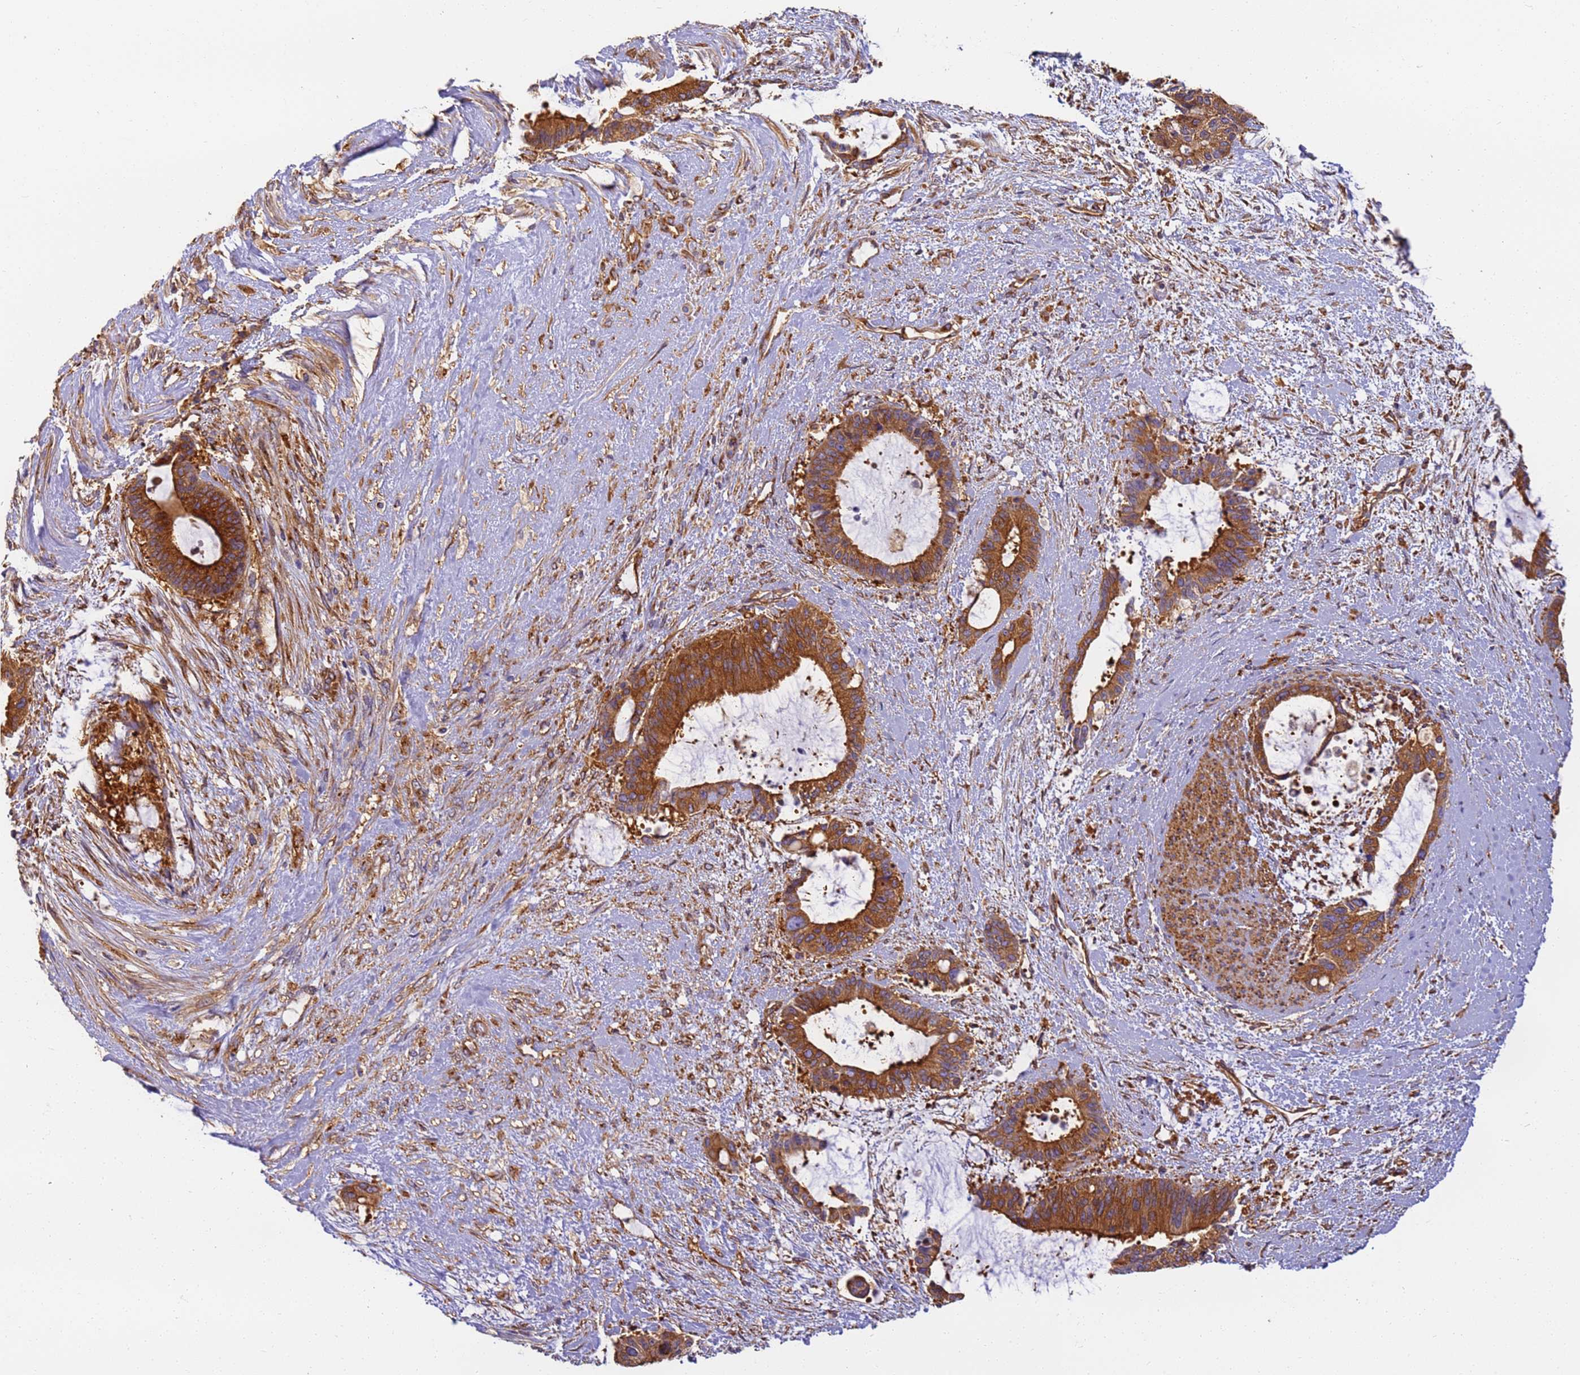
{"staining": {"intensity": "strong", "quantity": ">75%", "location": "cytoplasmic/membranous"}, "tissue": "liver cancer", "cell_type": "Tumor cells", "image_type": "cancer", "snomed": [{"axis": "morphology", "description": "Normal tissue, NOS"}, {"axis": "morphology", "description": "Cholangiocarcinoma"}, {"axis": "topography", "description": "Liver"}, {"axis": "topography", "description": "Peripheral nerve tissue"}], "caption": "About >75% of tumor cells in human liver cancer reveal strong cytoplasmic/membranous protein positivity as visualized by brown immunohistochemical staining.", "gene": "DYNC1I2", "patient": {"sex": "female", "age": 73}}